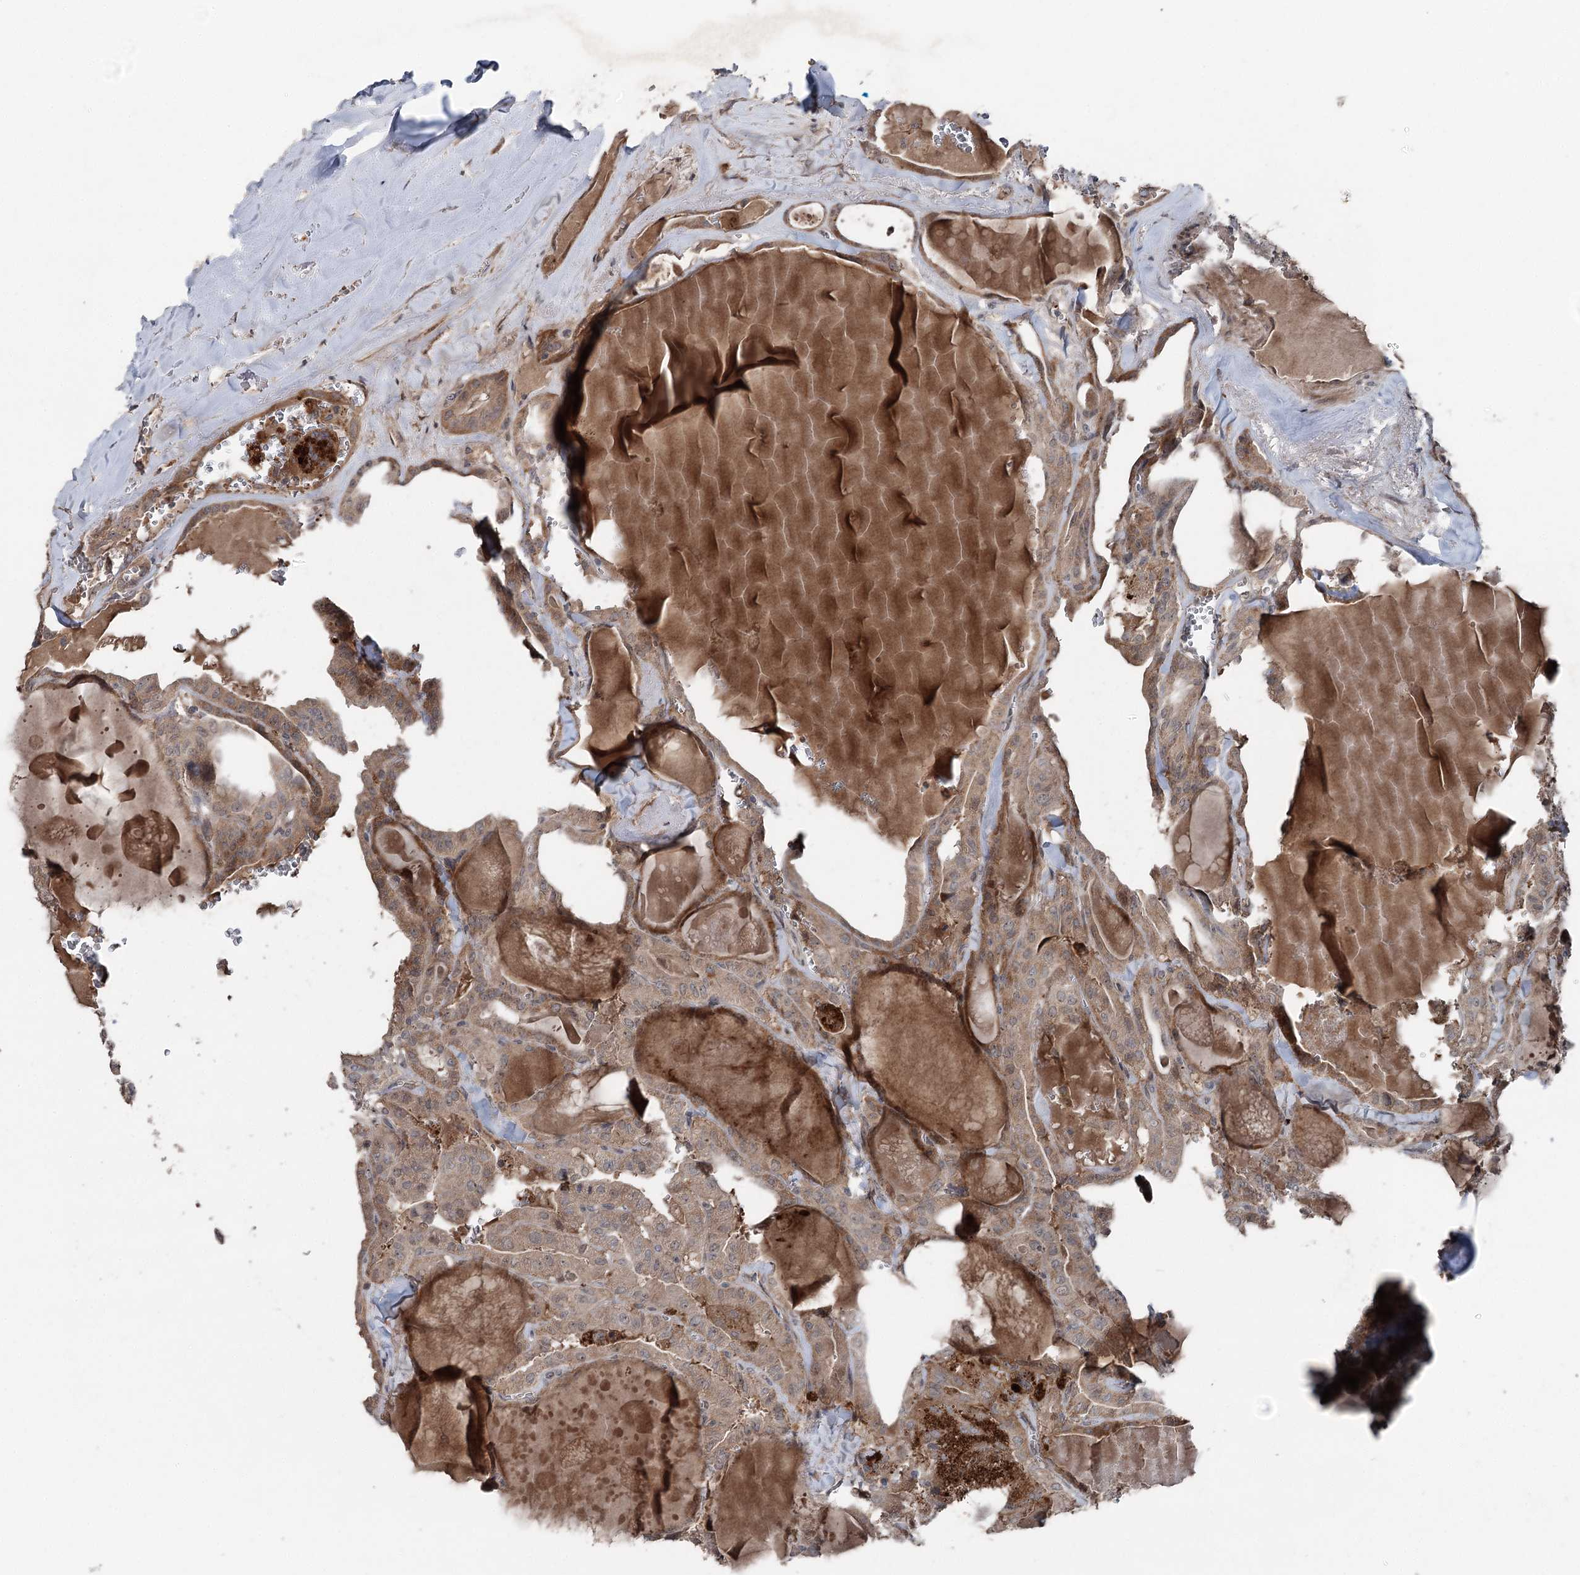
{"staining": {"intensity": "moderate", "quantity": ">75%", "location": "cytoplasmic/membranous"}, "tissue": "thyroid cancer", "cell_type": "Tumor cells", "image_type": "cancer", "snomed": [{"axis": "morphology", "description": "Papillary adenocarcinoma, NOS"}, {"axis": "topography", "description": "Thyroid gland"}], "caption": "IHC of thyroid papillary adenocarcinoma displays medium levels of moderate cytoplasmic/membranous positivity in approximately >75% of tumor cells.", "gene": "MAPK8IP2", "patient": {"sex": "male", "age": 52}}